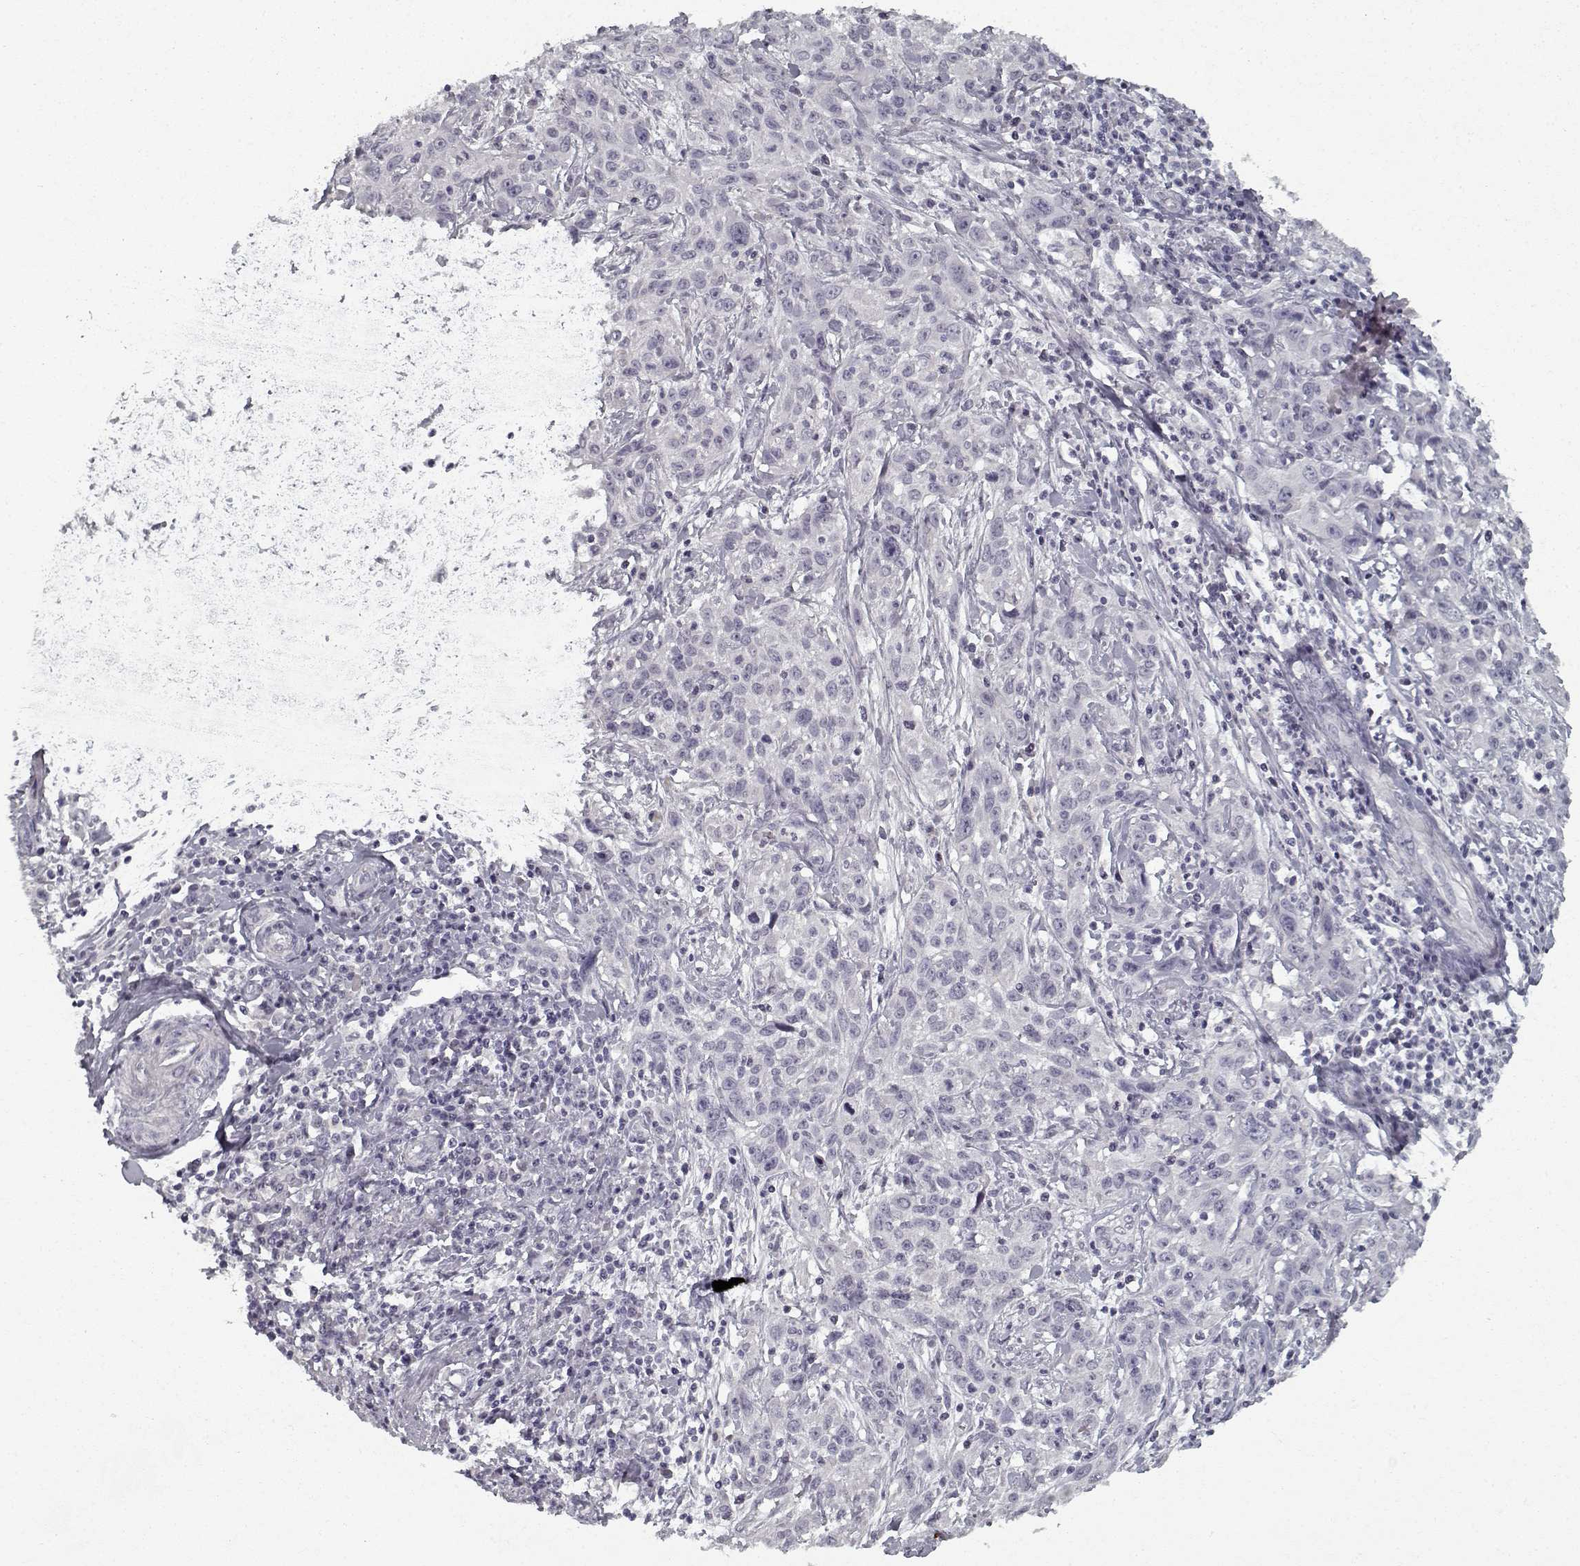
{"staining": {"intensity": "negative", "quantity": "none", "location": "none"}, "tissue": "cervical cancer", "cell_type": "Tumor cells", "image_type": "cancer", "snomed": [{"axis": "morphology", "description": "Squamous cell carcinoma, NOS"}, {"axis": "topography", "description": "Cervix"}], "caption": "Protein analysis of cervical squamous cell carcinoma displays no significant staining in tumor cells. (DAB immunohistochemistry (IHC), high magnification).", "gene": "GAD2", "patient": {"sex": "female", "age": 38}}